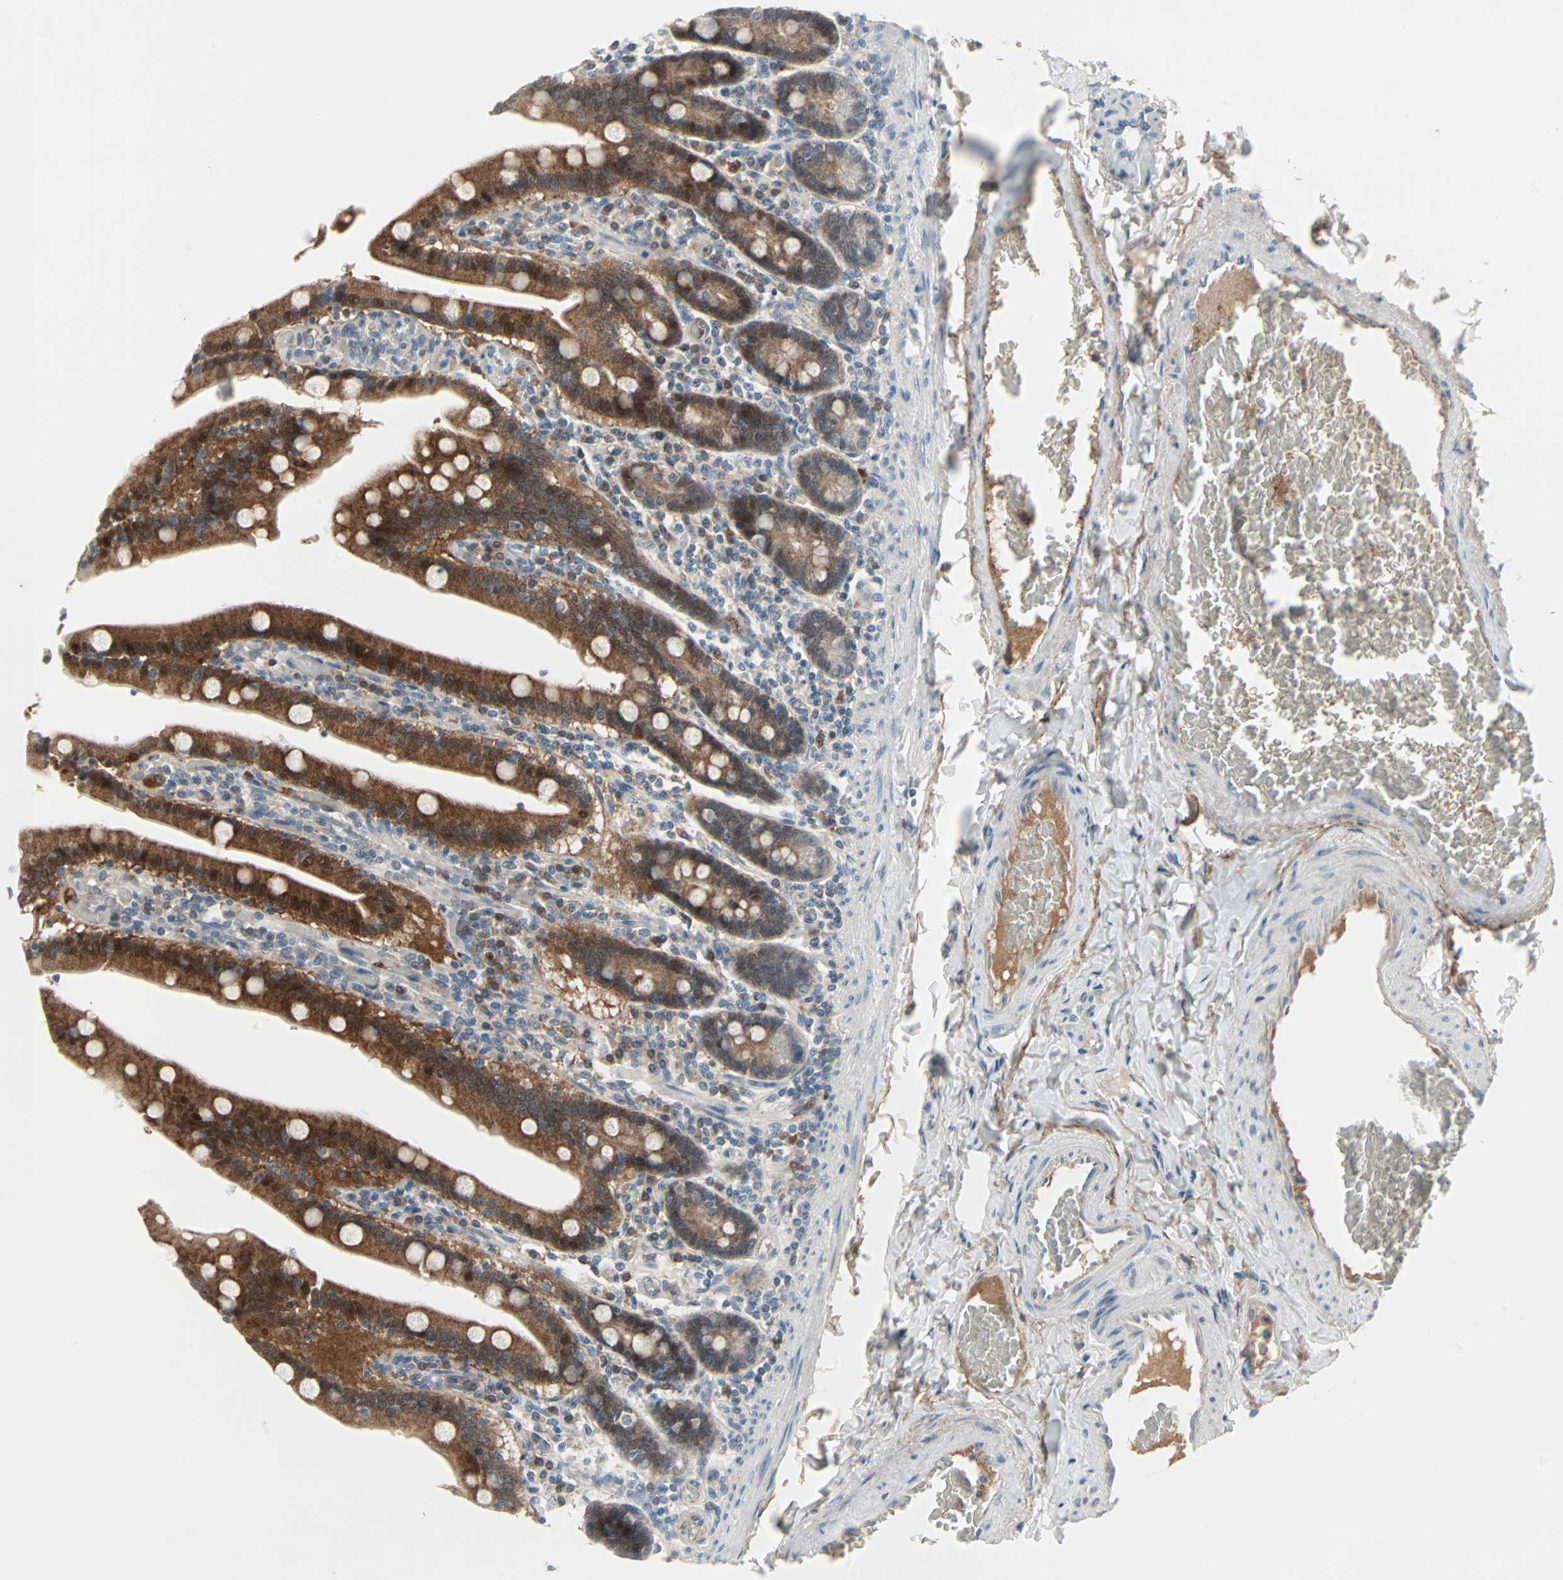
{"staining": {"intensity": "moderate", "quantity": ">75%", "location": "cytoplasmic/membranous,nuclear"}, "tissue": "duodenum", "cell_type": "Glandular cells", "image_type": "normal", "snomed": [{"axis": "morphology", "description": "Normal tissue, NOS"}, {"axis": "topography", "description": "Duodenum"}], "caption": "Immunohistochemistry (IHC) photomicrograph of benign duodenum stained for a protein (brown), which demonstrates medium levels of moderate cytoplasmic/membranous,nuclear positivity in approximately >75% of glandular cells.", "gene": "CASP3", "patient": {"sex": "female", "age": 53}}